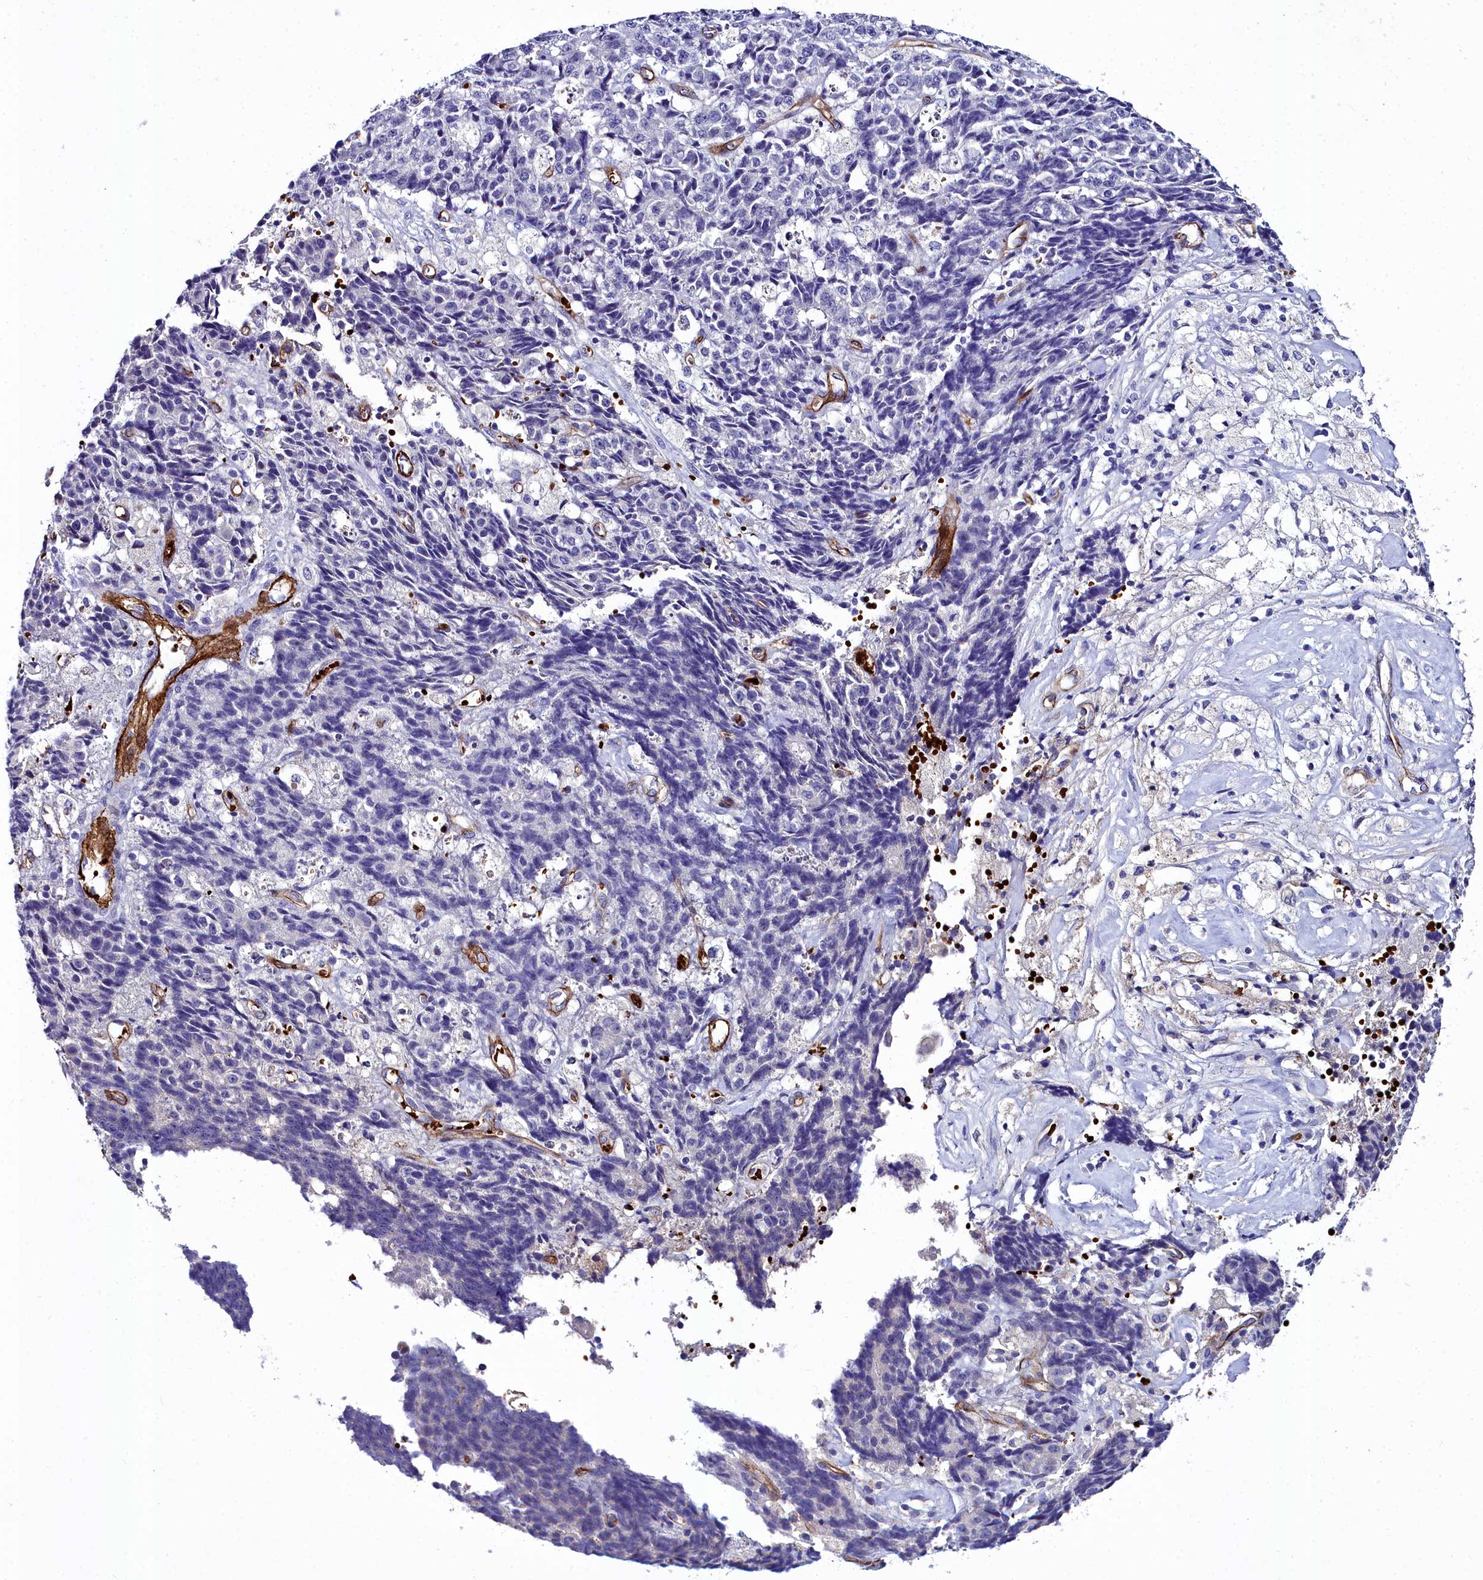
{"staining": {"intensity": "negative", "quantity": "none", "location": "none"}, "tissue": "ovarian cancer", "cell_type": "Tumor cells", "image_type": "cancer", "snomed": [{"axis": "morphology", "description": "Carcinoma, endometroid"}, {"axis": "topography", "description": "Ovary"}], "caption": "Immunohistochemical staining of human ovarian endometroid carcinoma displays no significant staining in tumor cells. (DAB (3,3'-diaminobenzidine) immunohistochemistry, high magnification).", "gene": "CYP4F11", "patient": {"sex": "female", "age": 42}}